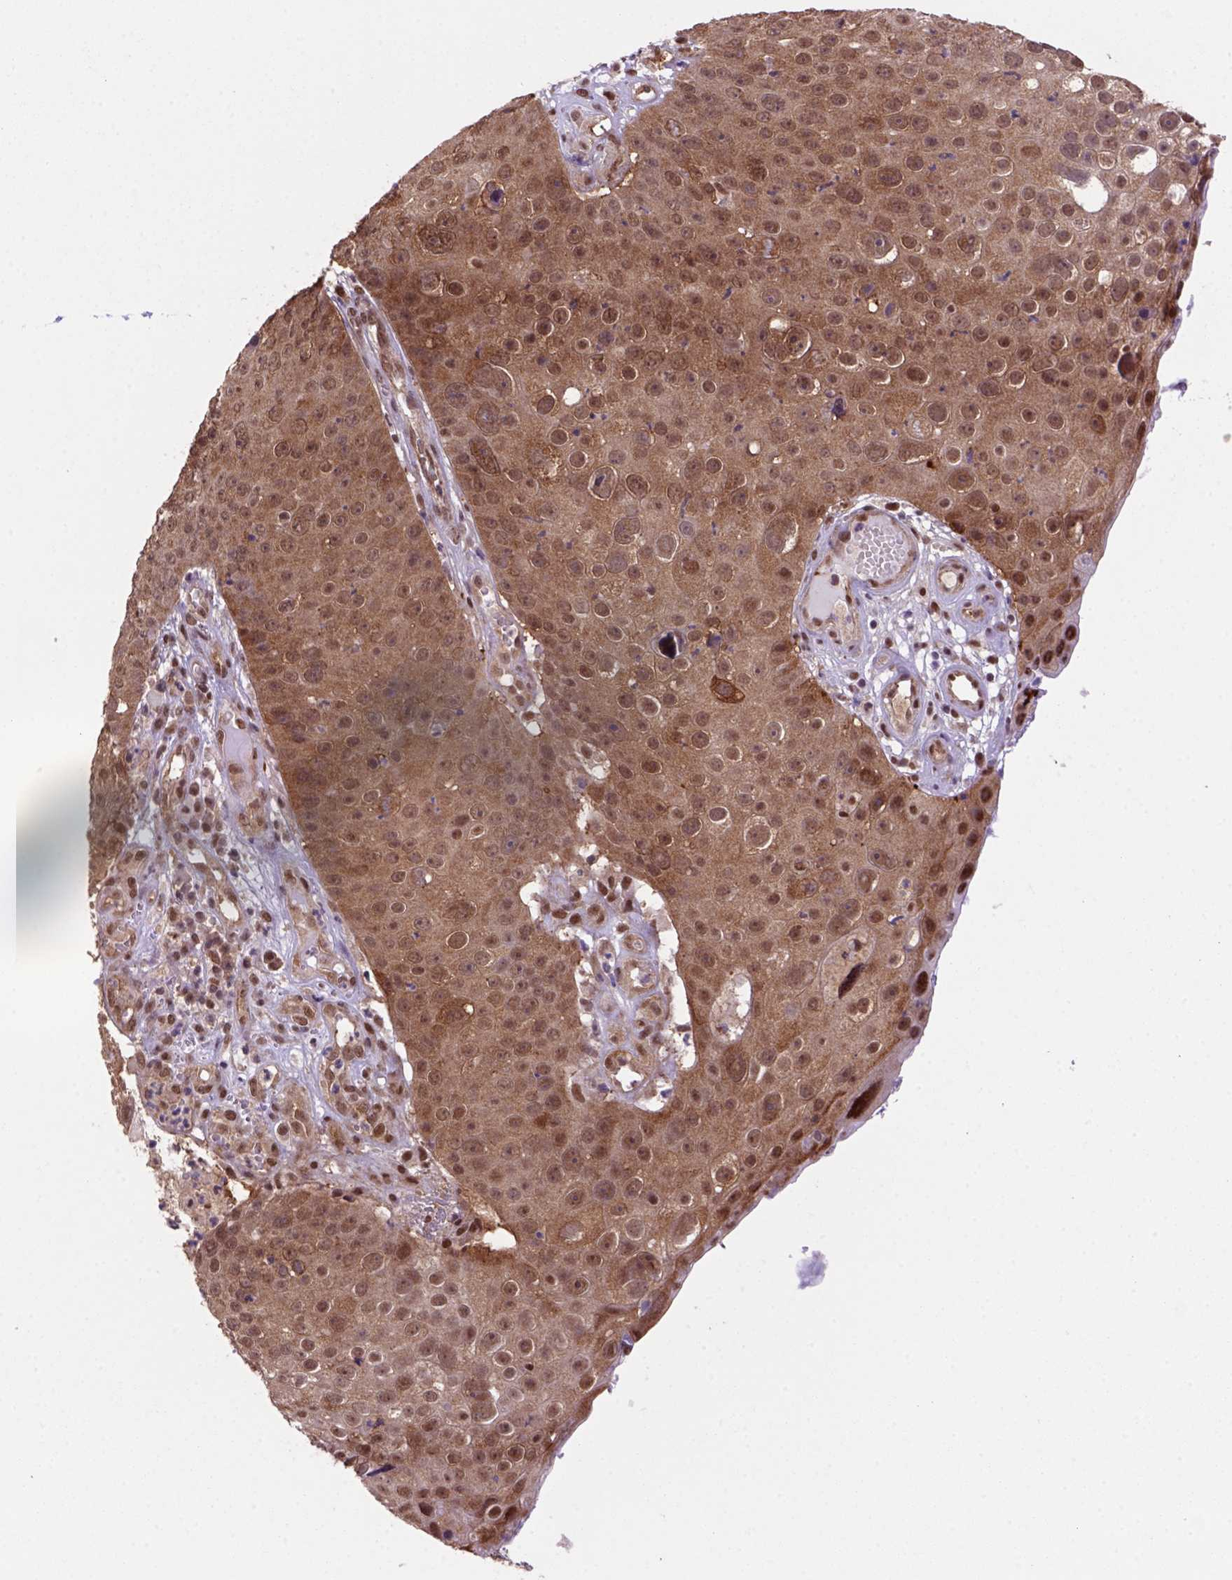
{"staining": {"intensity": "moderate", "quantity": ">75%", "location": "nuclear"}, "tissue": "skin cancer", "cell_type": "Tumor cells", "image_type": "cancer", "snomed": [{"axis": "morphology", "description": "Squamous cell carcinoma, NOS"}, {"axis": "topography", "description": "Skin"}], "caption": "Skin cancer (squamous cell carcinoma) stained for a protein (brown) shows moderate nuclear positive positivity in approximately >75% of tumor cells.", "gene": "PSMC2", "patient": {"sex": "male", "age": 71}}